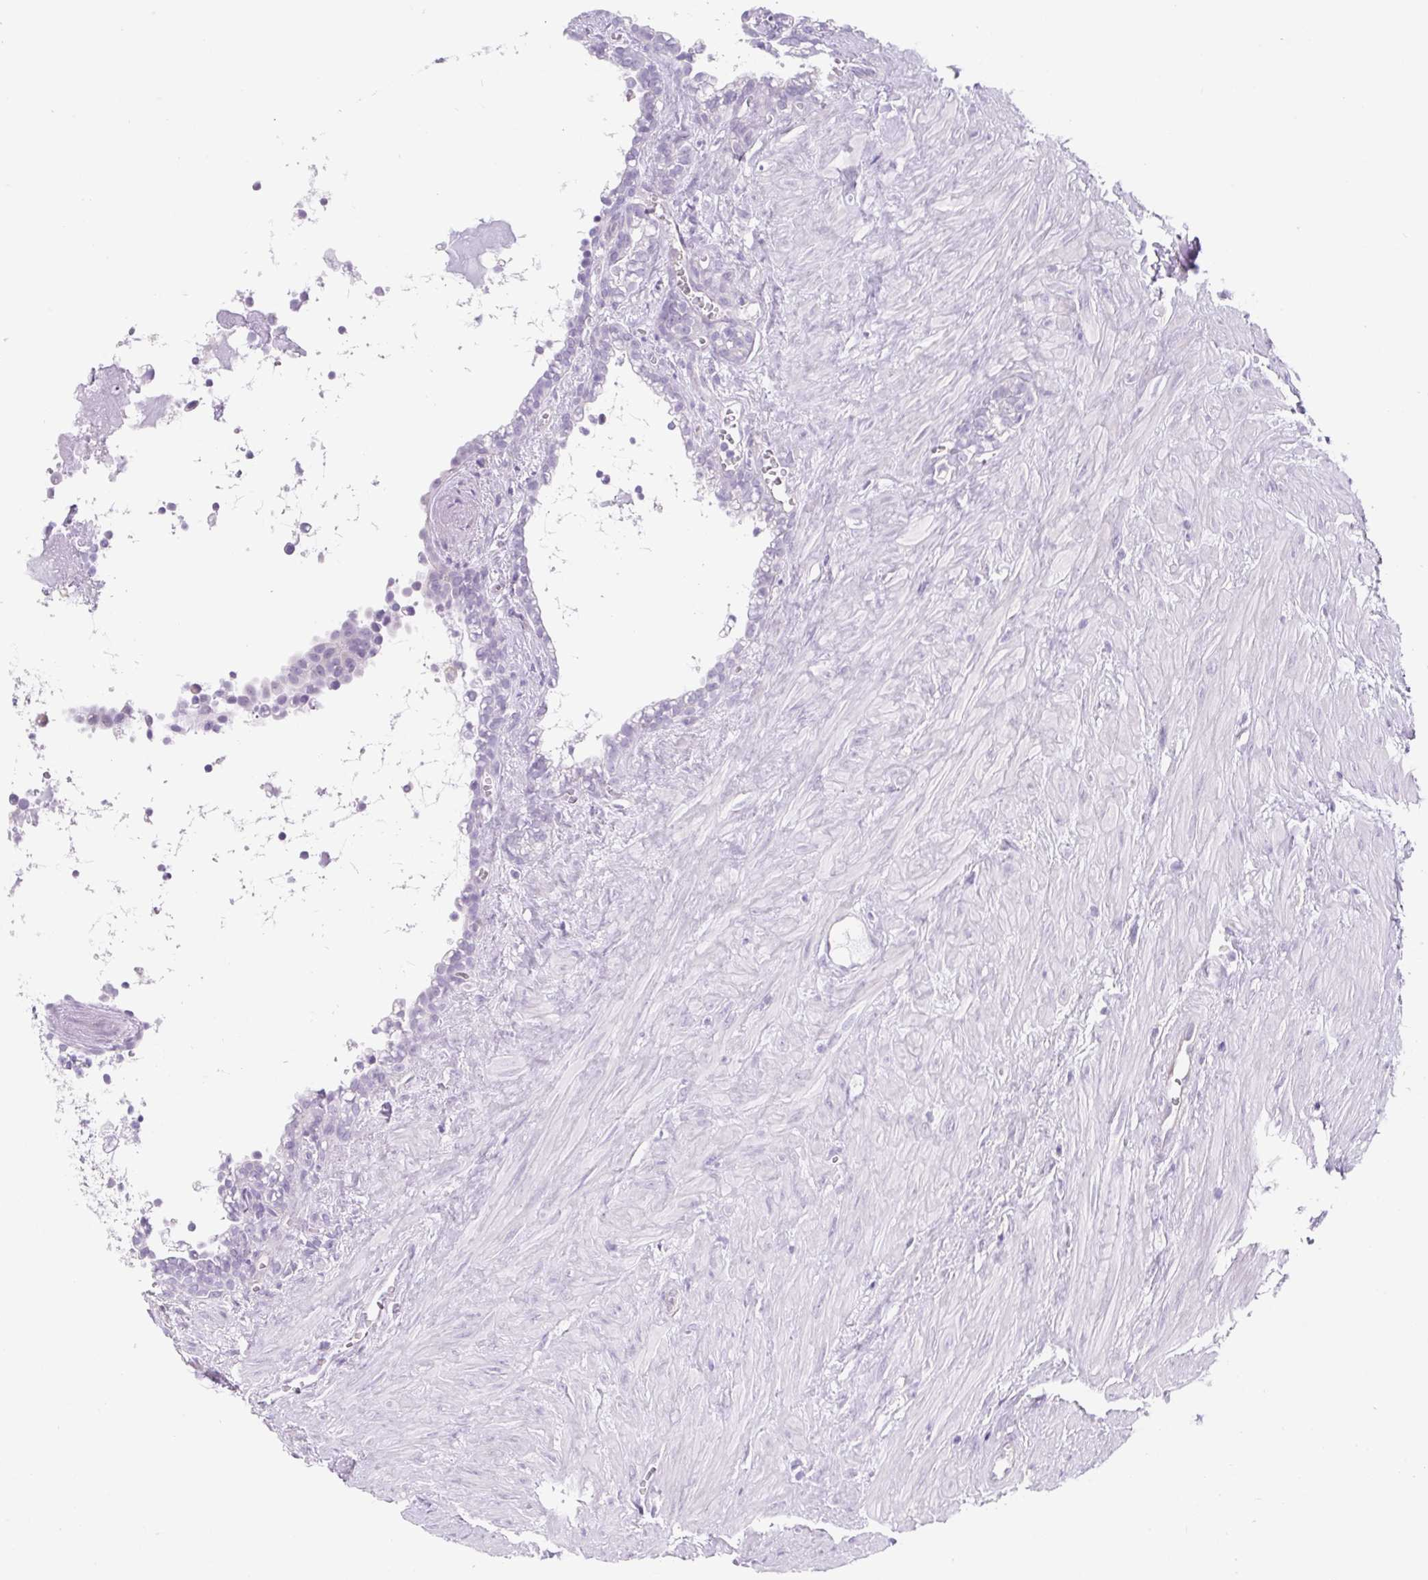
{"staining": {"intensity": "negative", "quantity": "none", "location": "none"}, "tissue": "seminal vesicle", "cell_type": "Glandular cells", "image_type": "normal", "snomed": [{"axis": "morphology", "description": "Normal tissue, NOS"}, {"axis": "topography", "description": "Seminal veicle"}], "caption": "Immunohistochemistry (IHC) of benign seminal vesicle demonstrates no expression in glandular cells.", "gene": "BCAS1", "patient": {"sex": "male", "age": 76}}